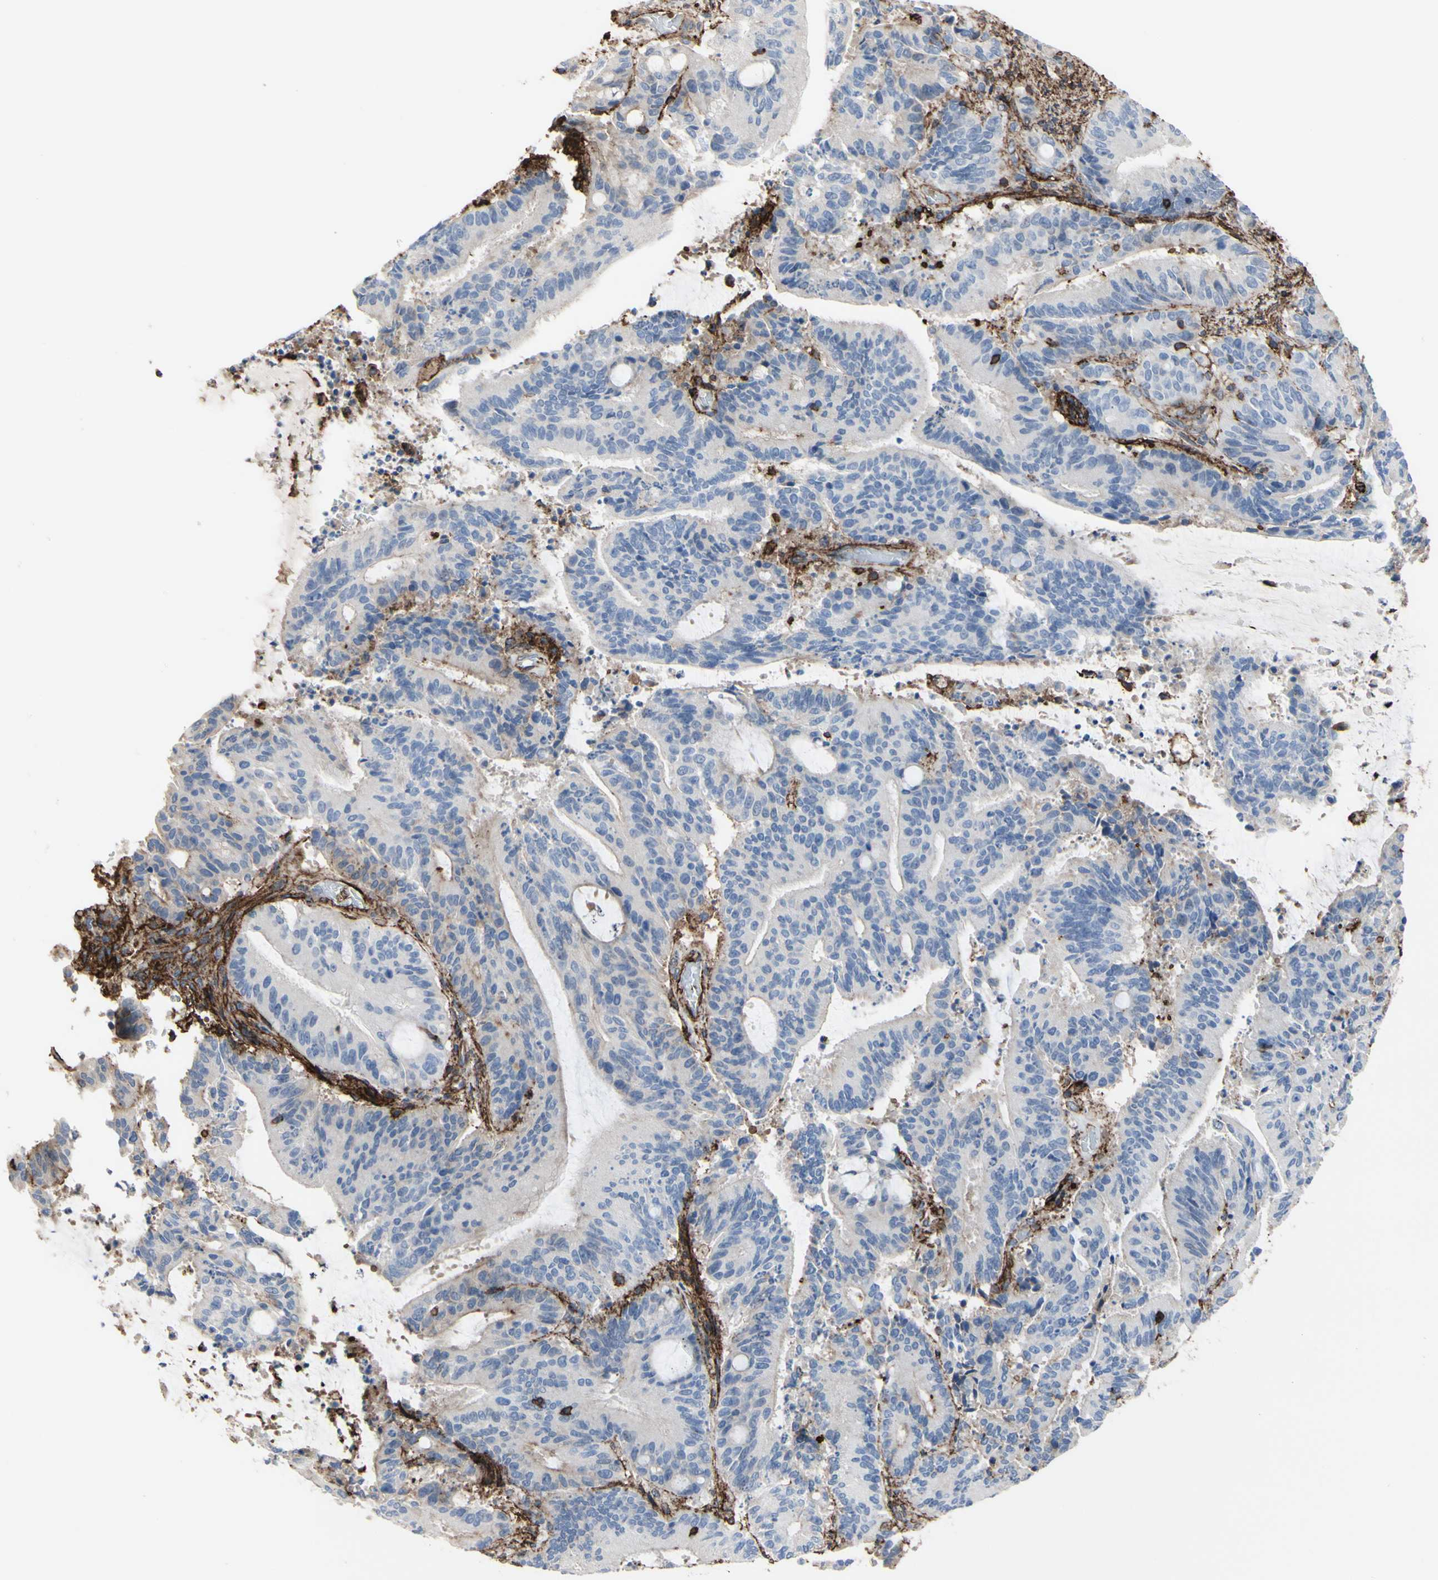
{"staining": {"intensity": "weak", "quantity": "25%-75%", "location": "cytoplasmic/membranous"}, "tissue": "liver cancer", "cell_type": "Tumor cells", "image_type": "cancer", "snomed": [{"axis": "morphology", "description": "Cholangiocarcinoma"}, {"axis": "topography", "description": "Liver"}], "caption": "About 25%-75% of tumor cells in cholangiocarcinoma (liver) demonstrate weak cytoplasmic/membranous protein staining as visualized by brown immunohistochemical staining.", "gene": "ANXA6", "patient": {"sex": "female", "age": 73}}